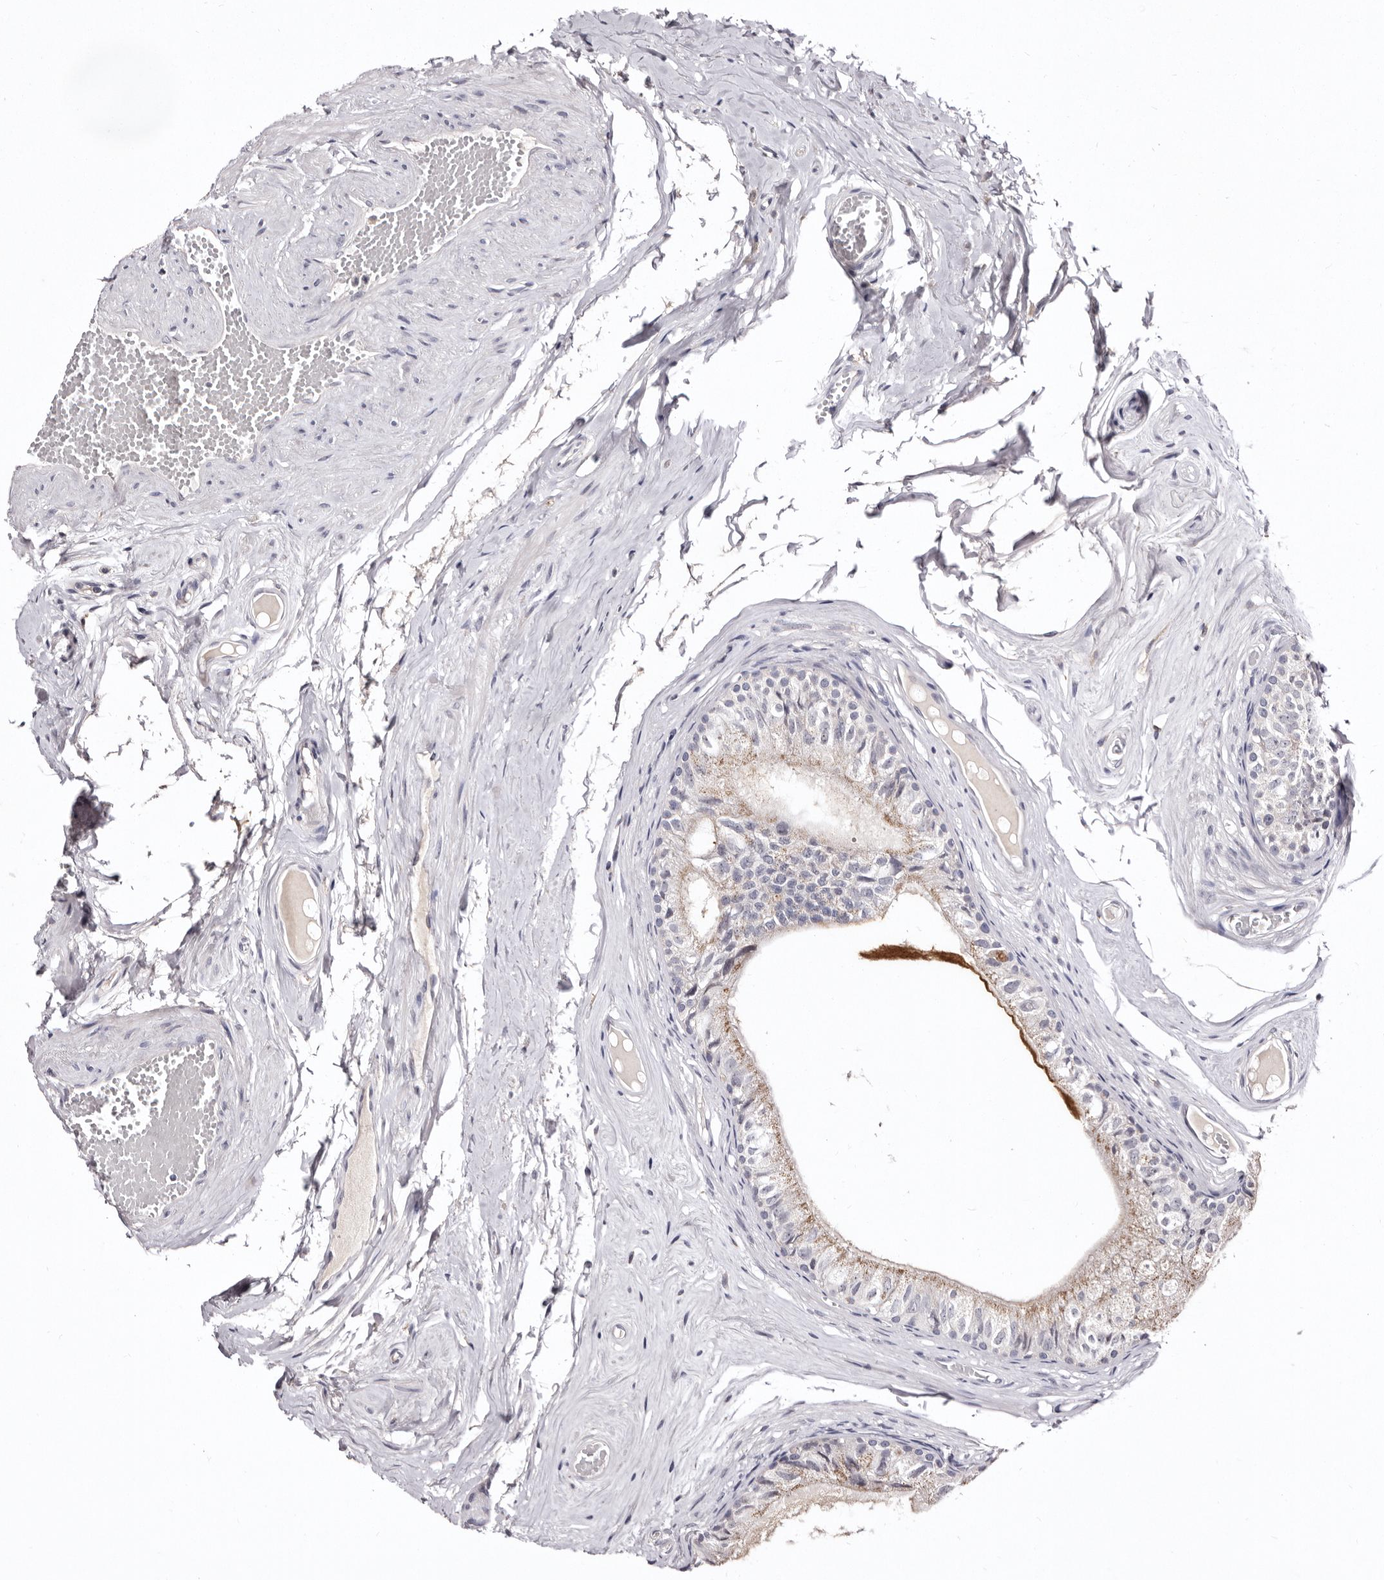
{"staining": {"intensity": "weak", "quantity": "25%-75%", "location": "cytoplasmic/membranous"}, "tissue": "epididymis", "cell_type": "Glandular cells", "image_type": "normal", "snomed": [{"axis": "morphology", "description": "Normal tissue, NOS"}, {"axis": "topography", "description": "Epididymis"}], "caption": "Epididymis stained for a protein (brown) reveals weak cytoplasmic/membranous positive positivity in about 25%-75% of glandular cells.", "gene": "CDCA8", "patient": {"sex": "male", "age": 79}}